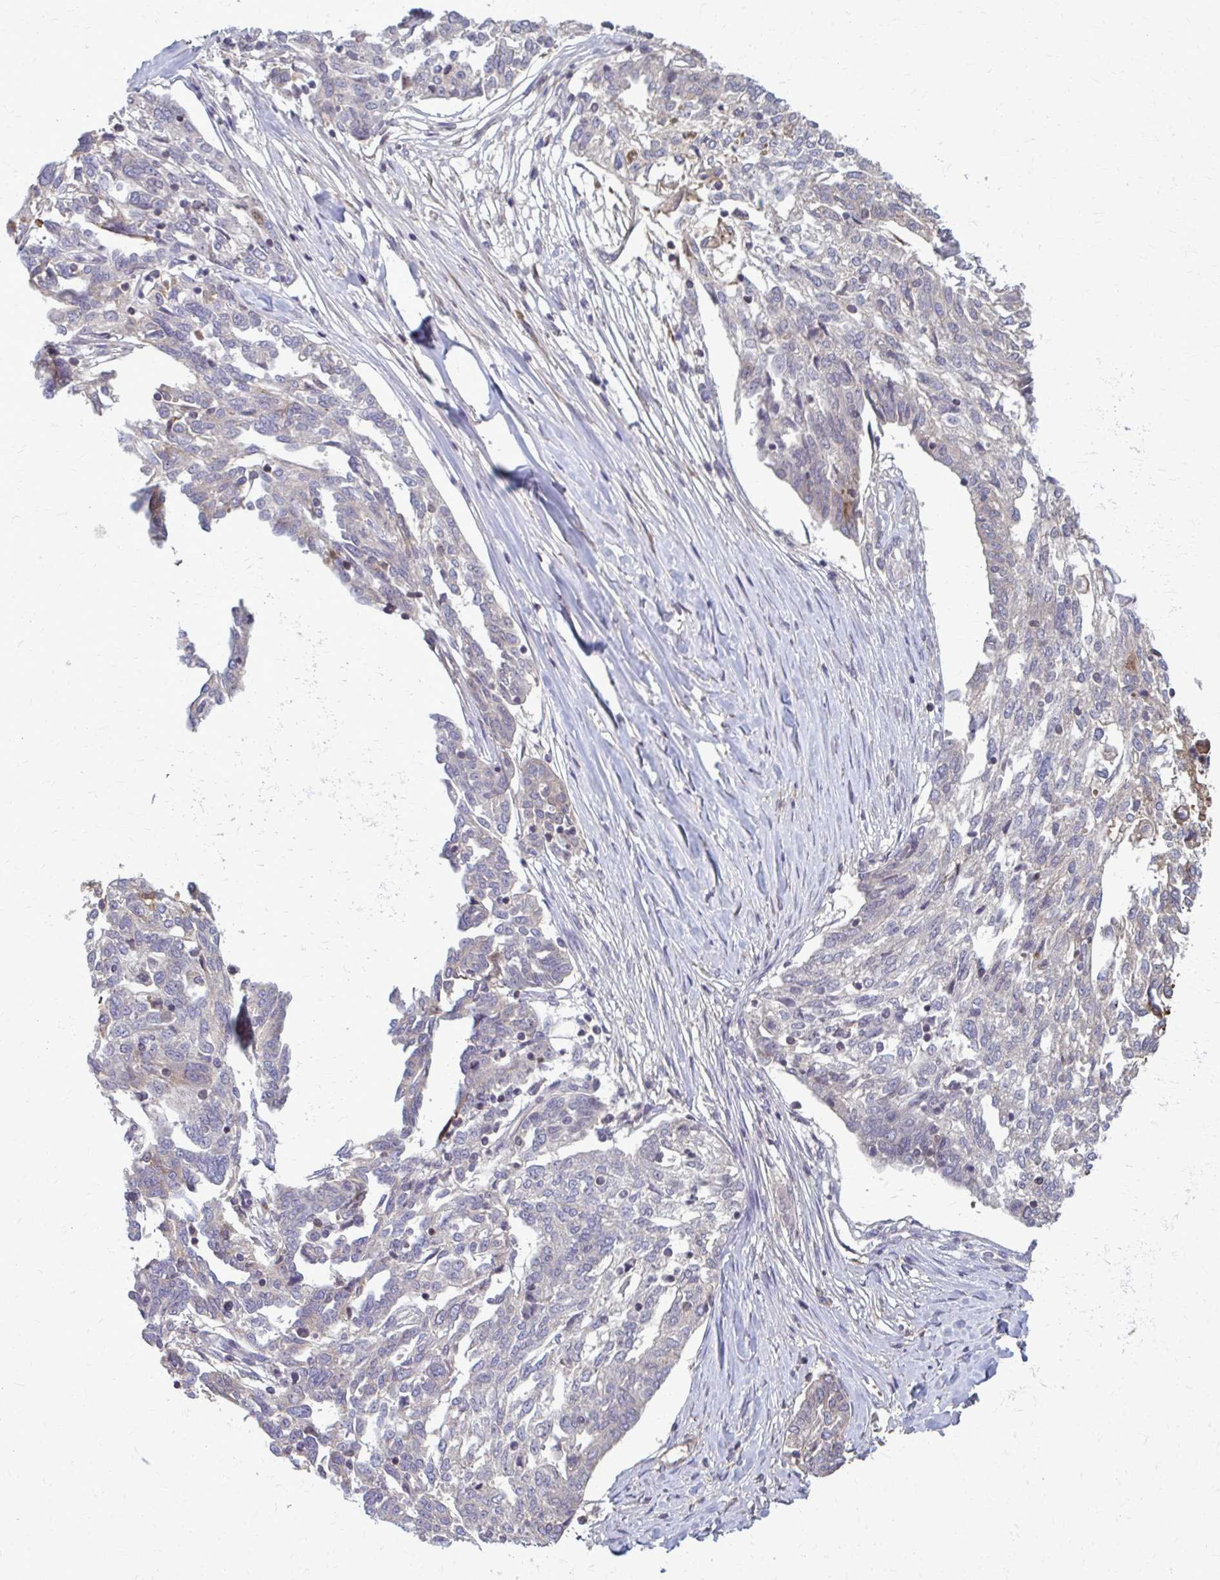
{"staining": {"intensity": "negative", "quantity": "none", "location": "none"}, "tissue": "ovarian cancer", "cell_type": "Tumor cells", "image_type": "cancer", "snomed": [{"axis": "morphology", "description": "Cystadenocarcinoma, serous, NOS"}, {"axis": "topography", "description": "Ovary"}], "caption": "This is an immunohistochemistry (IHC) histopathology image of human serous cystadenocarcinoma (ovarian). There is no expression in tumor cells.", "gene": "MCRIP2", "patient": {"sex": "female", "age": 67}}